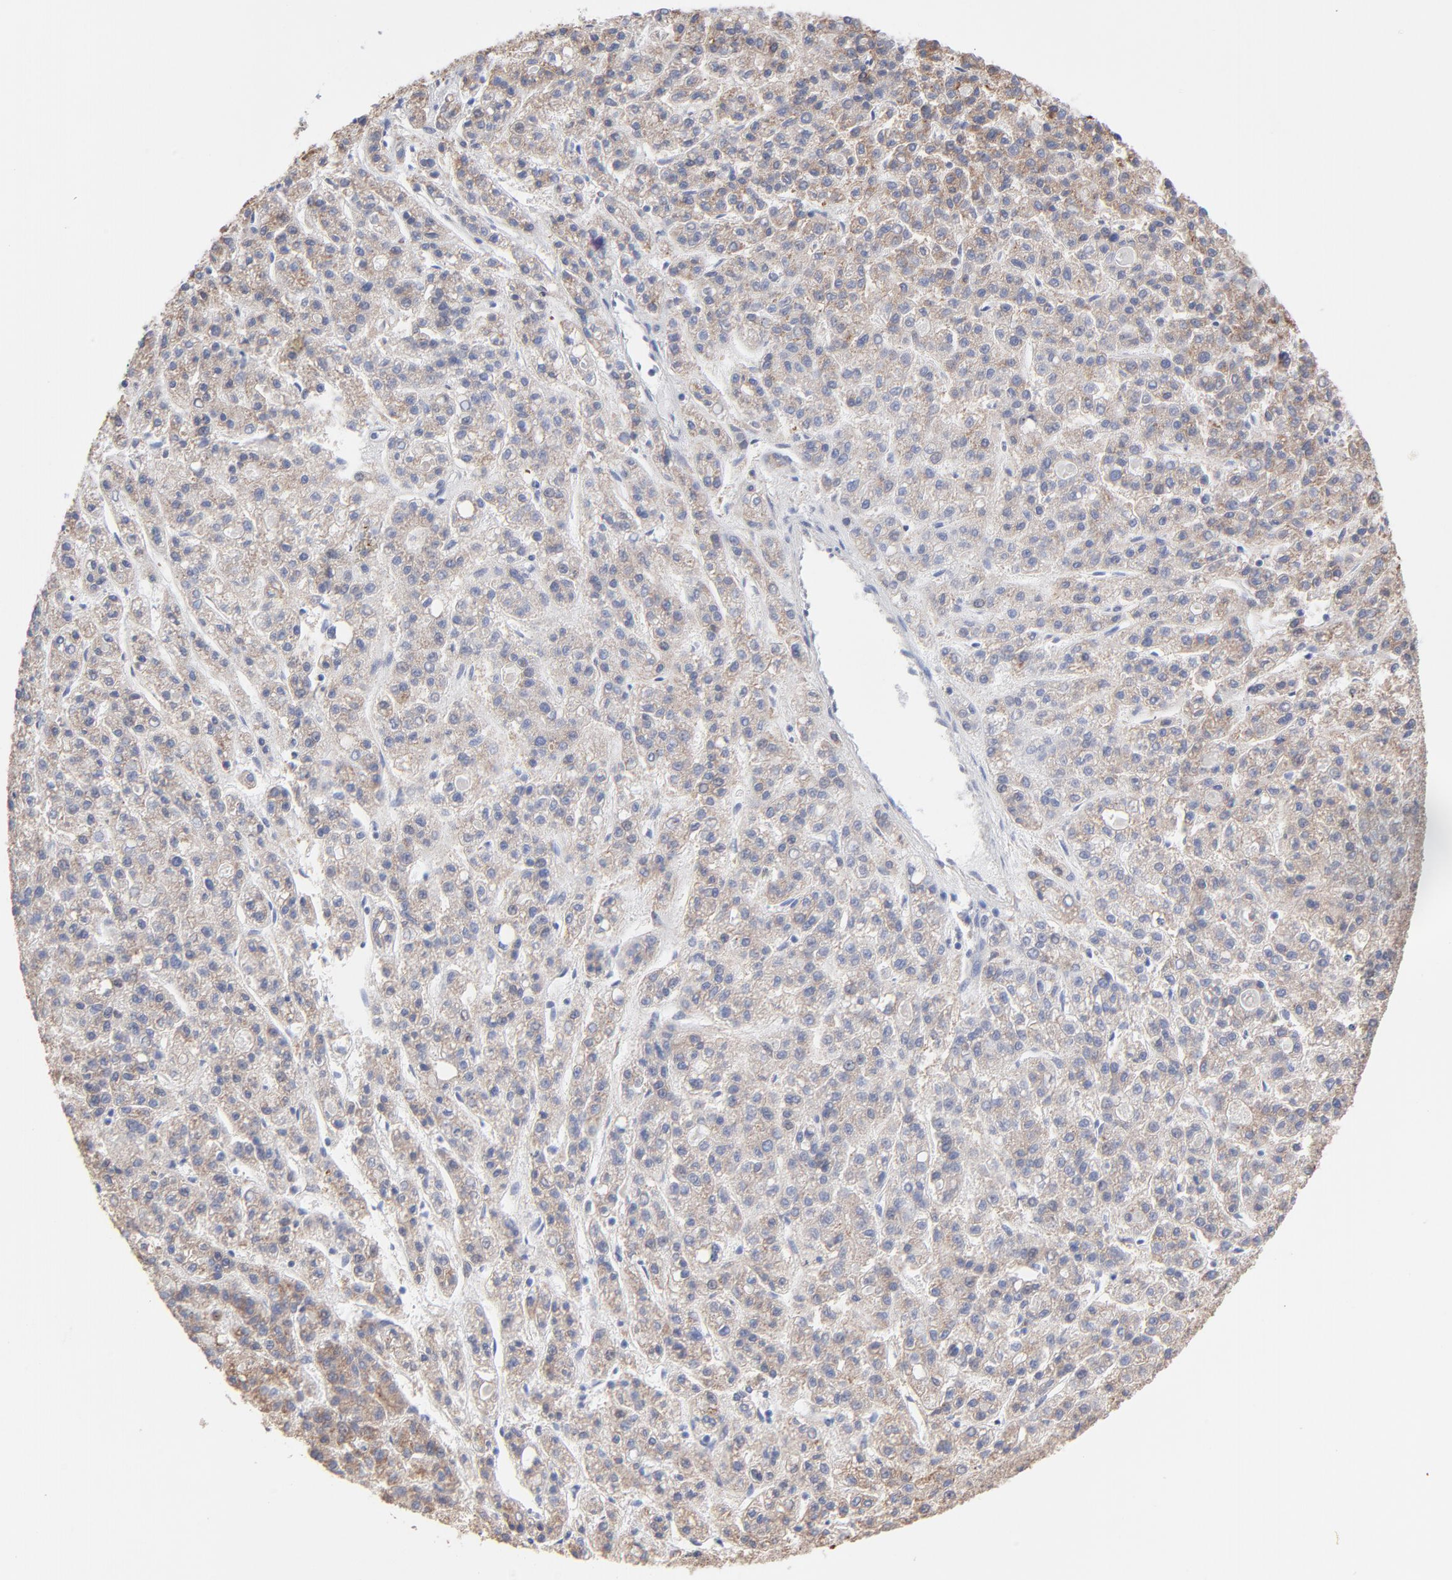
{"staining": {"intensity": "weak", "quantity": ">75%", "location": "cytoplasmic/membranous"}, "tissue": "liver cancer", "cell_type": "Tumor cells", "image_type": "cancer", "snomed": [{"axis": "morphology", "description": "Carcinoma, Hepatocellular, NOS"}, {"axis": "topography", "description": "Liver"}], "caption": "This image displays immunohistochemistry staining of liver cancer (hepatocellular carcinoma), with low weak cytoplasmic/membranous positivity in about >75% of tumor cells.", "gene": "LMAN1", "patient": {"sex": "male", "age": 70}}